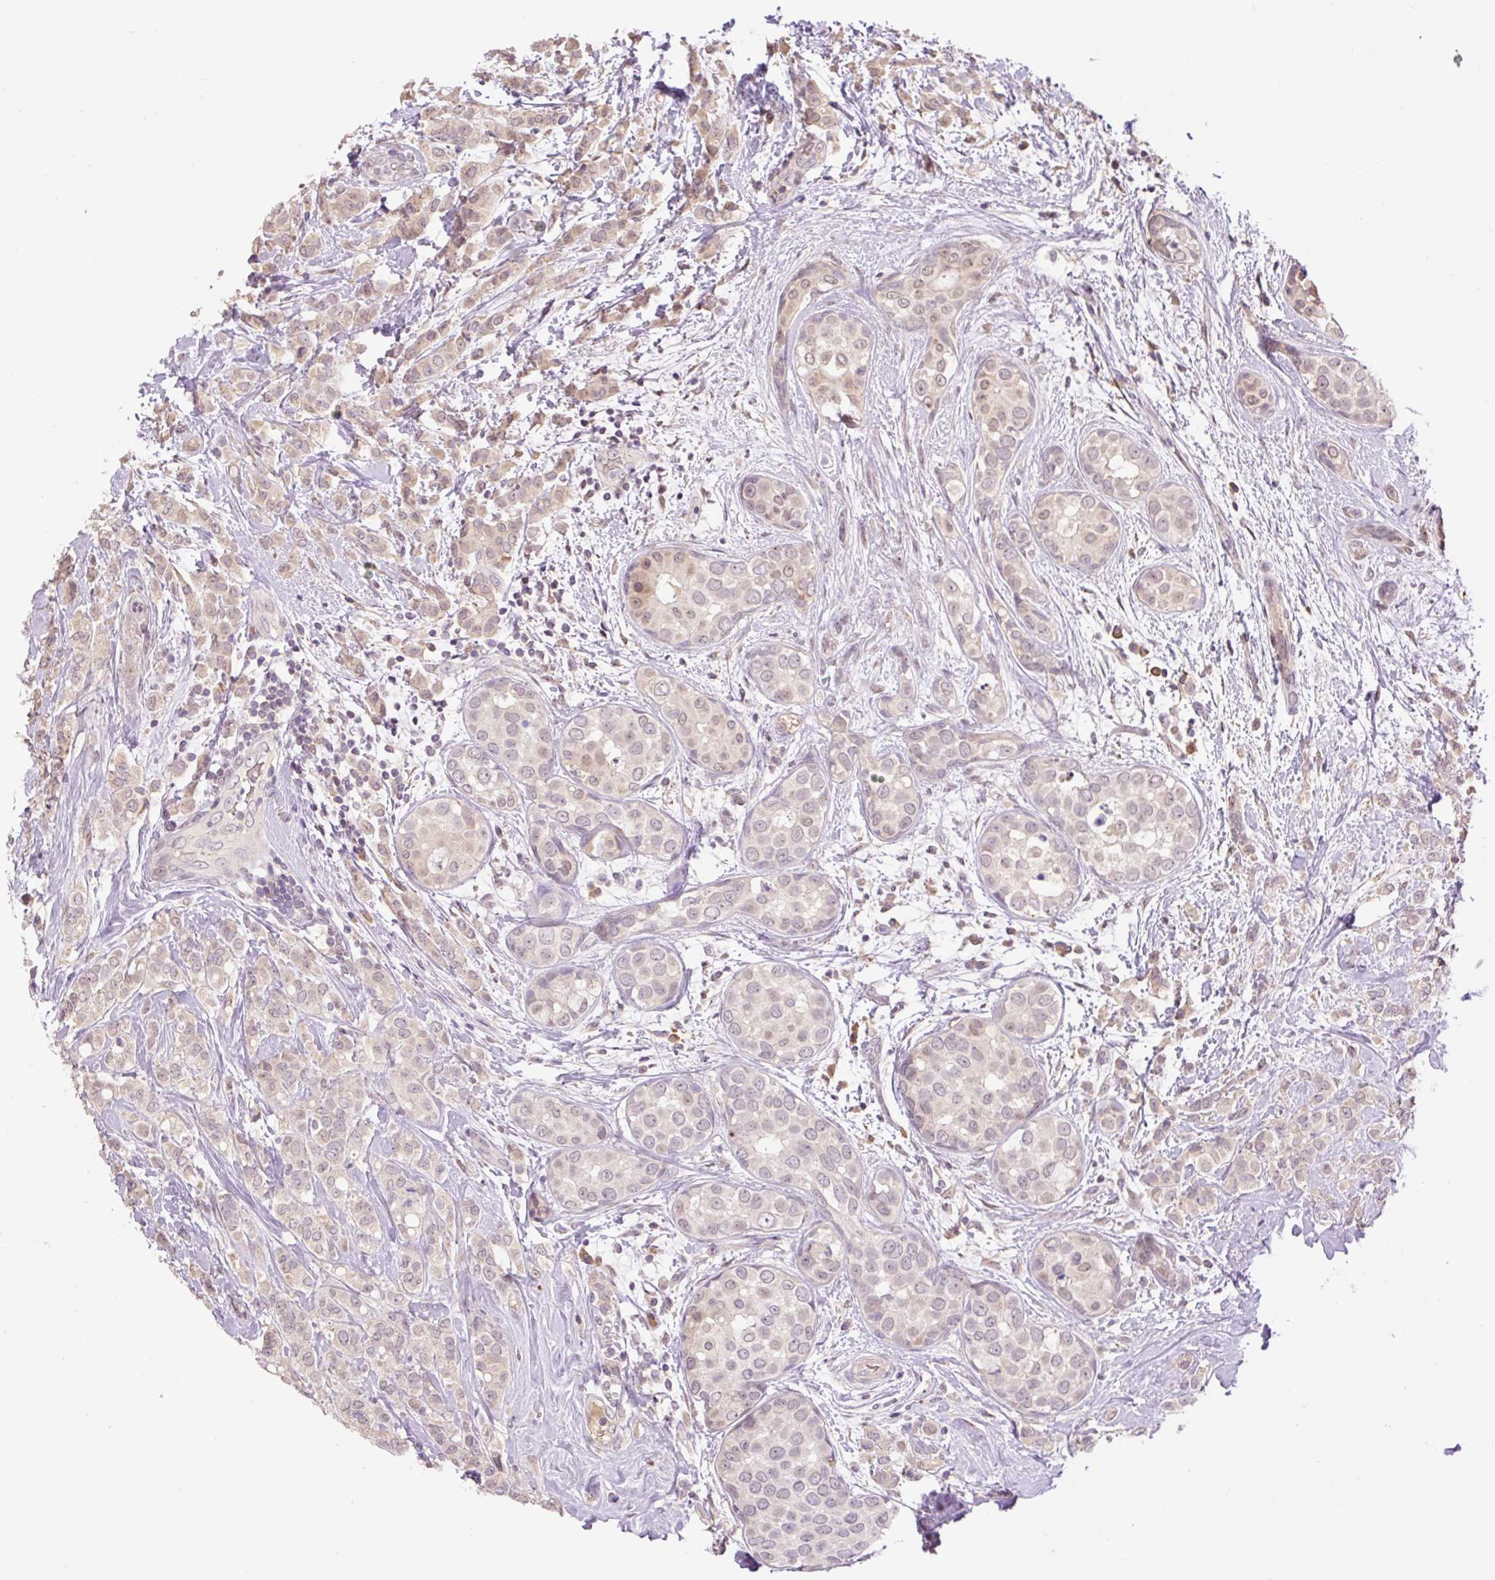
{"staining": {"intensity": "weak", "quantity": "25%-75%", "location": "cytoplasmic/membranous"}, "tissue": "breast cancer", "cell_type": "Tumor cells", "image_type": "cancer", "snomed": [{"axis": "morphology", "description": "Lobular carcinoma"}, {"axis": "topography", "description": "Breast"}], "caption": "Weak cytoplasmic/membranous expression for a protein is present in about 25%-75% of tumor cells of breast cancer using immunohistochemistry (IHC).", "gene": "HABP4", "patient": {"sex": "female", "age": 68}}